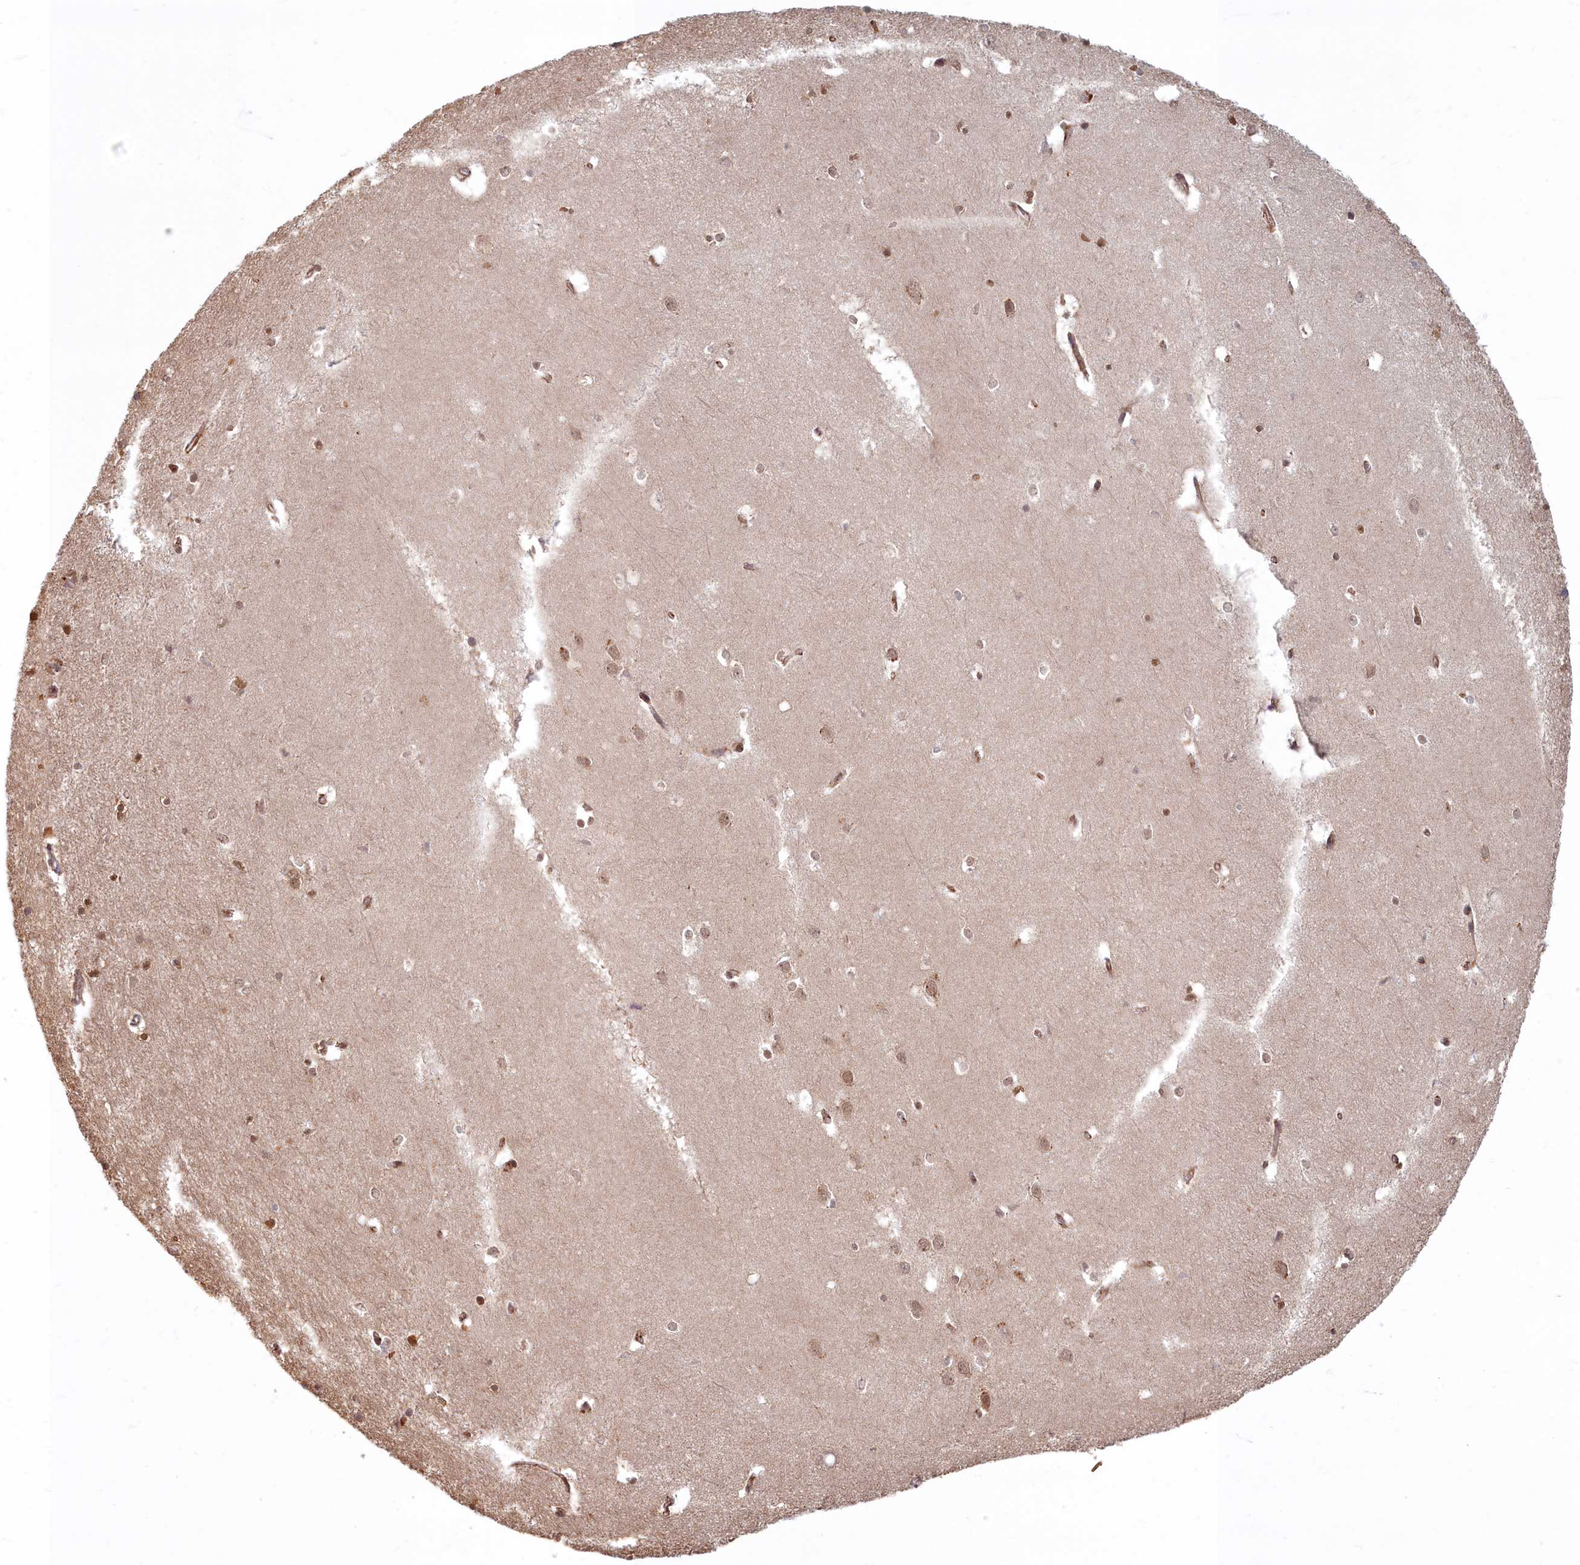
{"staining": {"intensity": "moderate", "quantity": "25%-75%", "location": "nuclear"}, "tissue": "hippocampus", "cell_type": "Glial cells", "image_type": "normal", "snomed": [{"axis": "morphology", "description": "Normal tissue, NOS"}, {"axis": "topography", "description": "Hippocampus"}], "caption": "High-magnification brightfield microscopy of unremarkable hippocampus stained with DAB (brown) and counterstained with hematoxylin (blue). glial cells exhibit moderate nuclear positivity is identified in about25%-75% of cells. (brown staining indicates protein expression, while blue staining denotes nuclei).", "gene": "MAK16", "patient": {"sex": "female", "age": 64}}